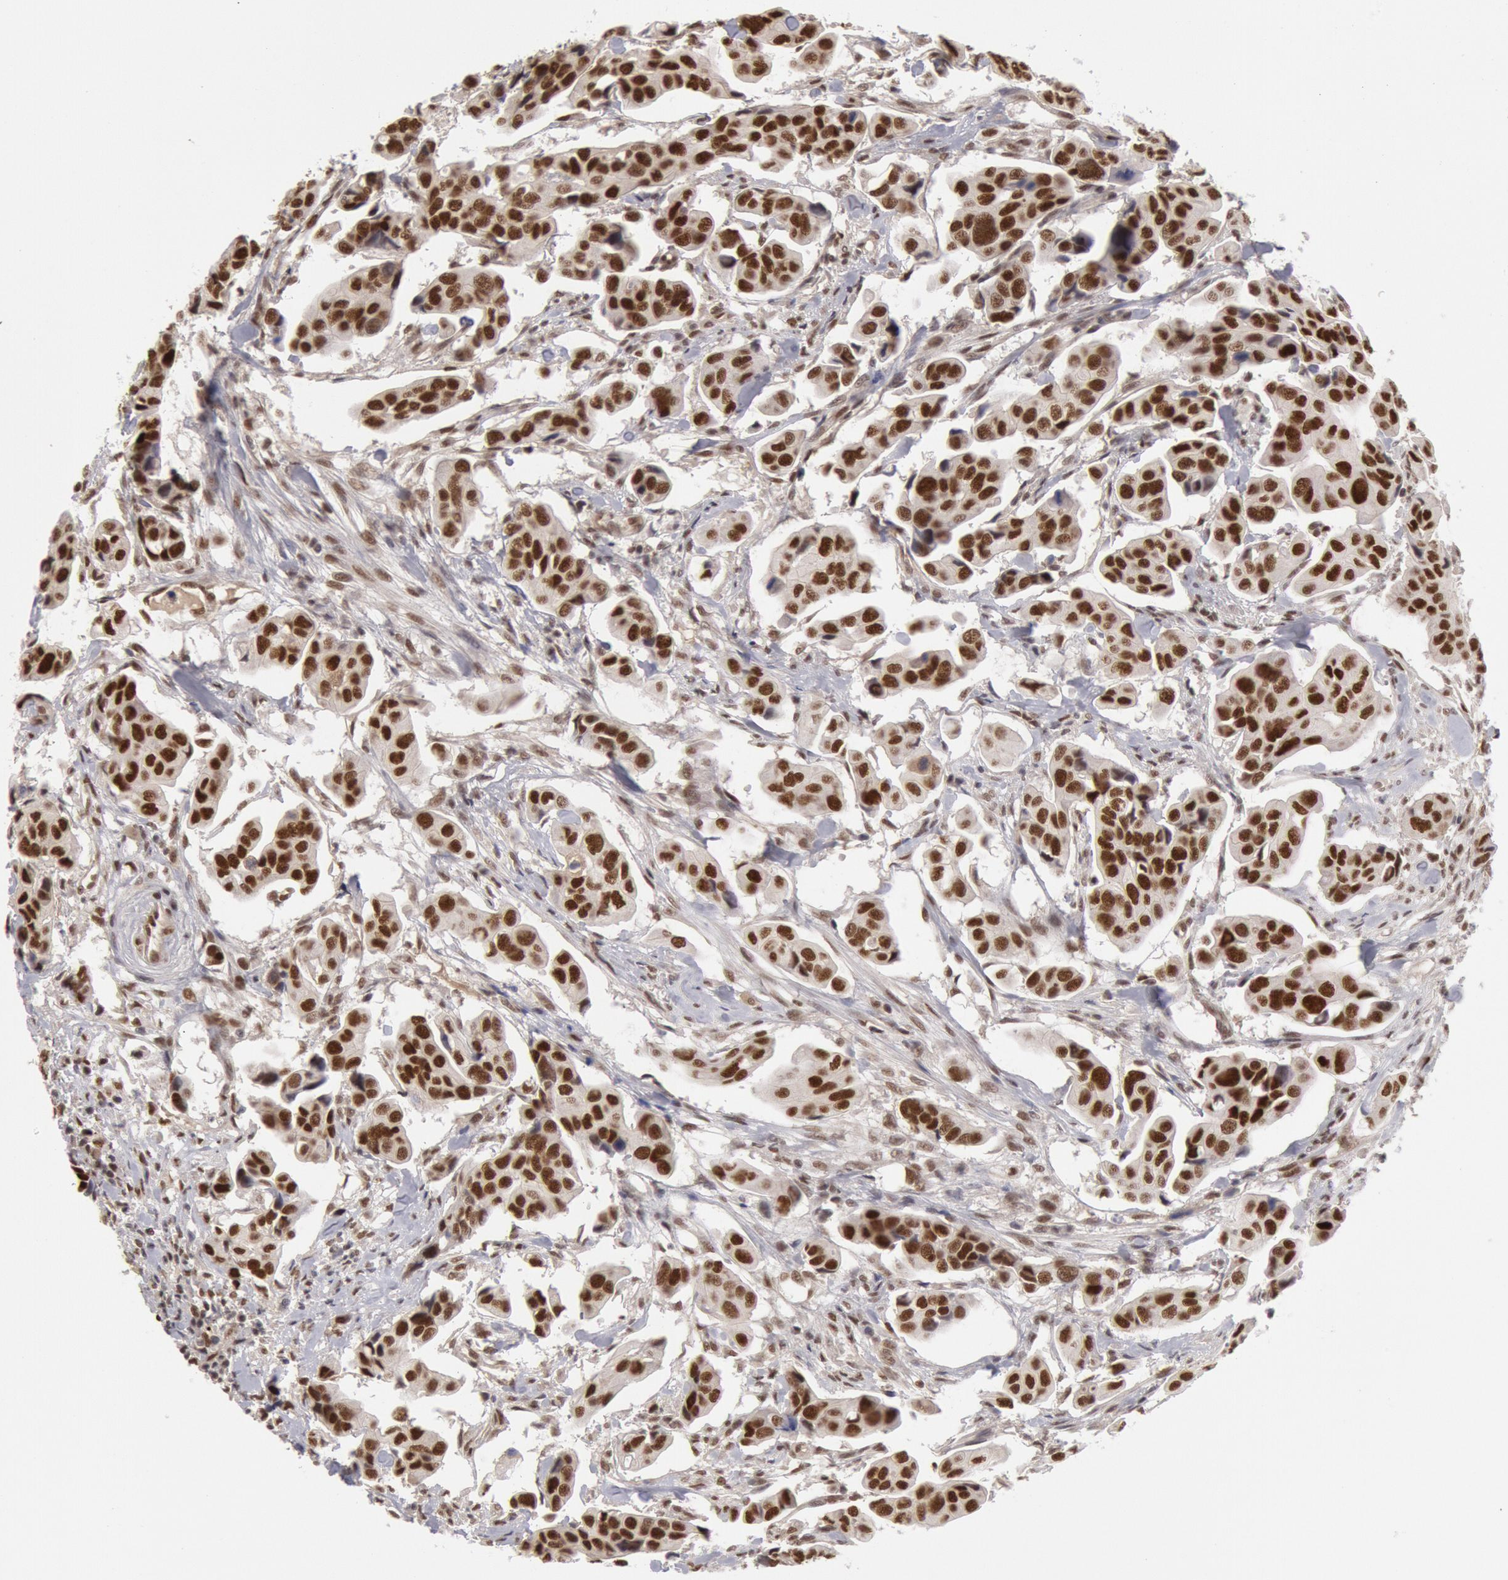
{"staining": {"intensity": "moderate", "quantity": ">75%", "location": "nuclear"}, "tissue": "urothelial cancer", "cell_type": "Tumor cells", "image_type": "cancer", "snomed": [{"axis": "morphology", "description": "Adenocarcinoma, NOS"}, {"axis": "topography", "description": "Urinary bladder"}], "caption": "Immunohistochemistry photomicrograph of neoplastic tissue: human adenocarcinoma stained using immunohistochemistry shows medium levels of moderate protein expression localized specifically in the nuclear of tumor cells, appearing as a nuclear brown color.", "gene": "PPP4R3B", "patient": {"sex": "male", "age": 61}}